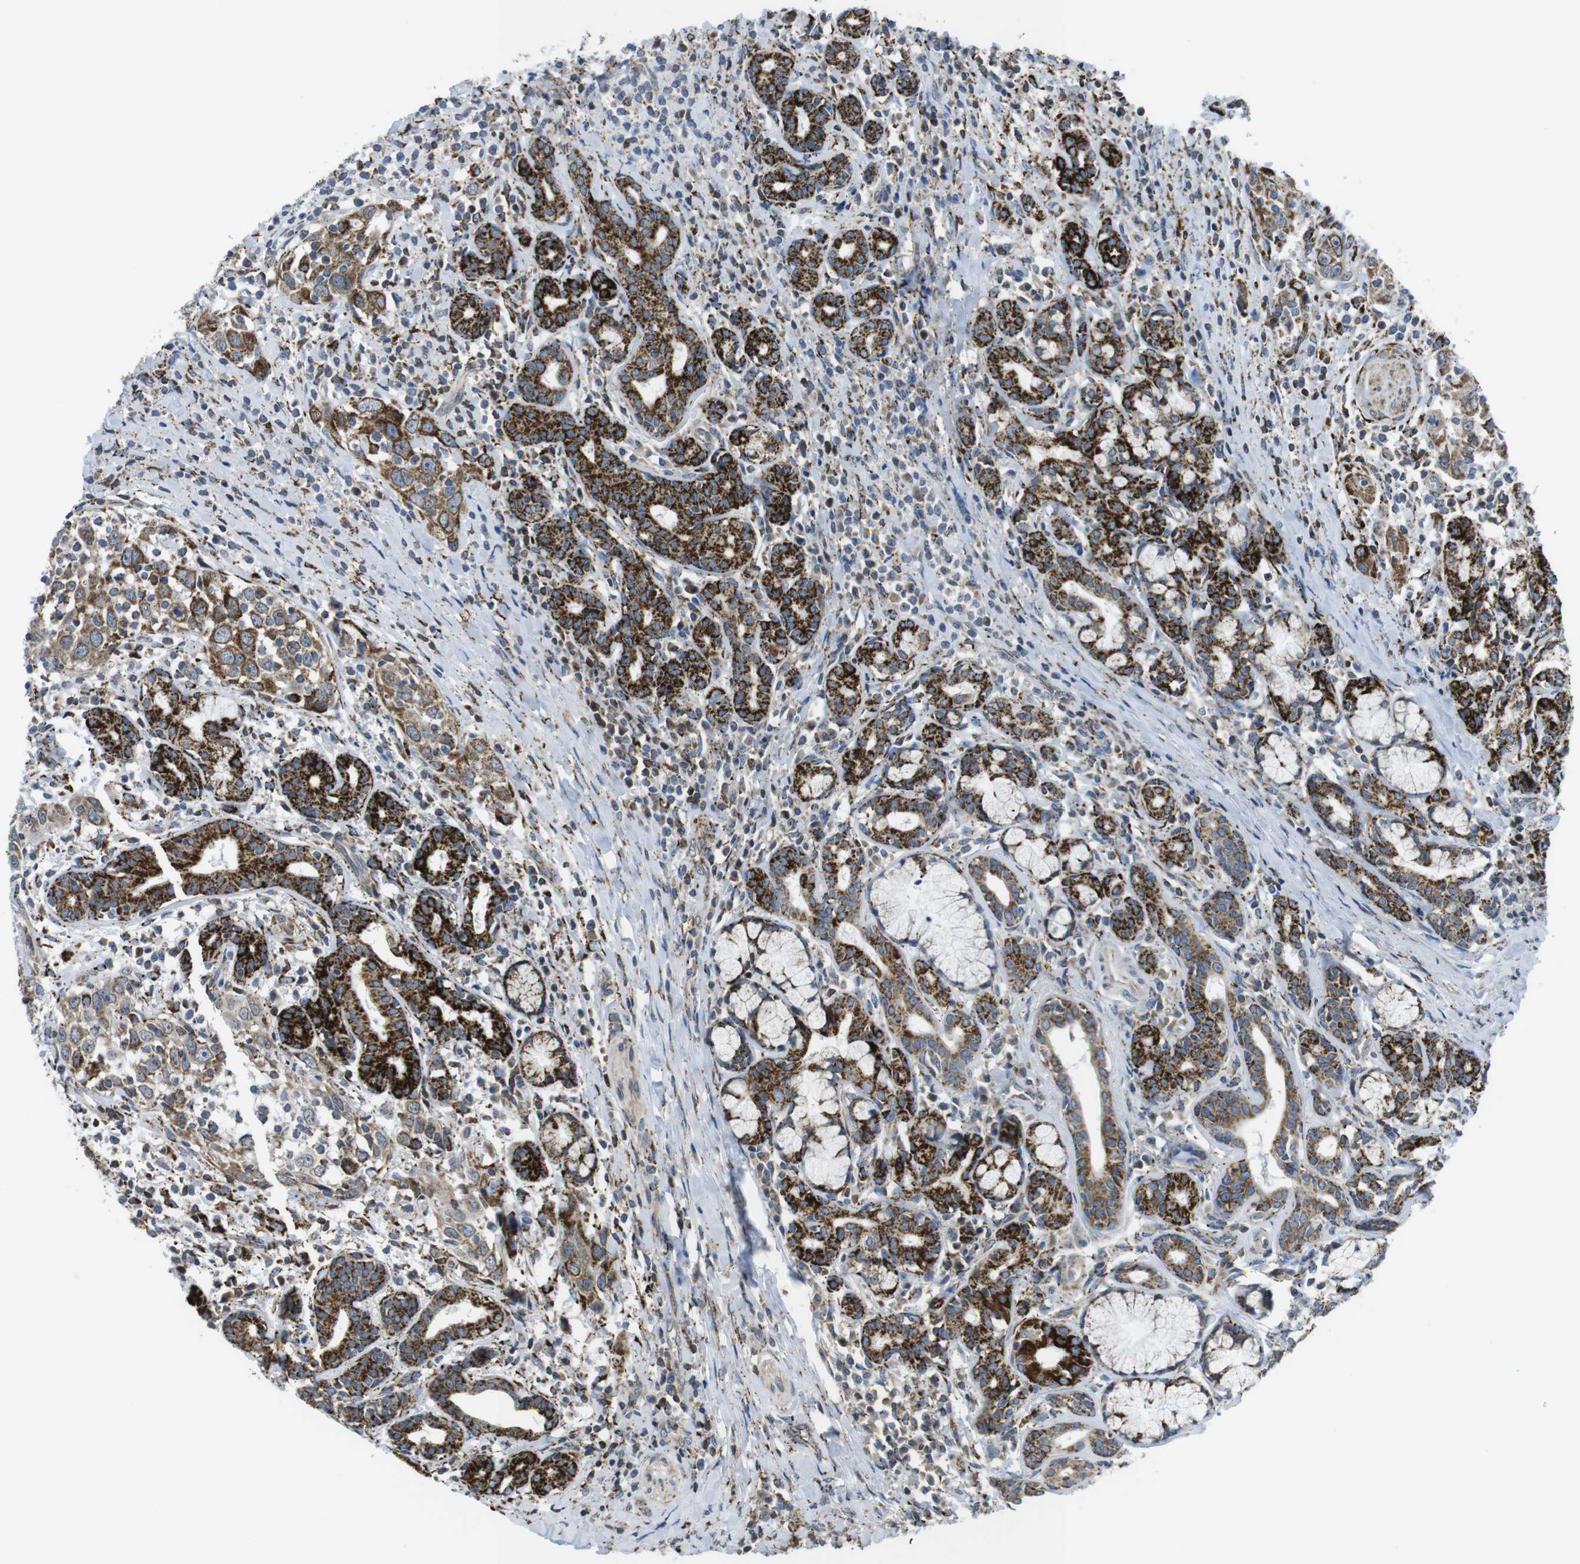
{"staining": {"intensity": "strong", "quantity": "25%-75%", "location": "cytoplasmic/membranous"}, "tissue": "head and neck cancer", "cell_type": "Tumor cells", "image_type": "cancer", "snomed": [{"axis": "morphology", "description": "Squamous cell carcinoma, NOS"}, {"axis": "topography", "description": "Oral tissue"}, {"axis": "topography", "description": "Head-Neck"}], "caption": "High-magnification brightfield microscopy of head and neck squamous cell carcinoma stained with DAB (brown) and counterstained with hematoxylin (blue). tumor cells exhibit strong cytoplasmic/membranous positivity is seen in approximately25%-75% of cells.", "gene": "KCNE3", "patient": {"sex": "female", "age": 50}}